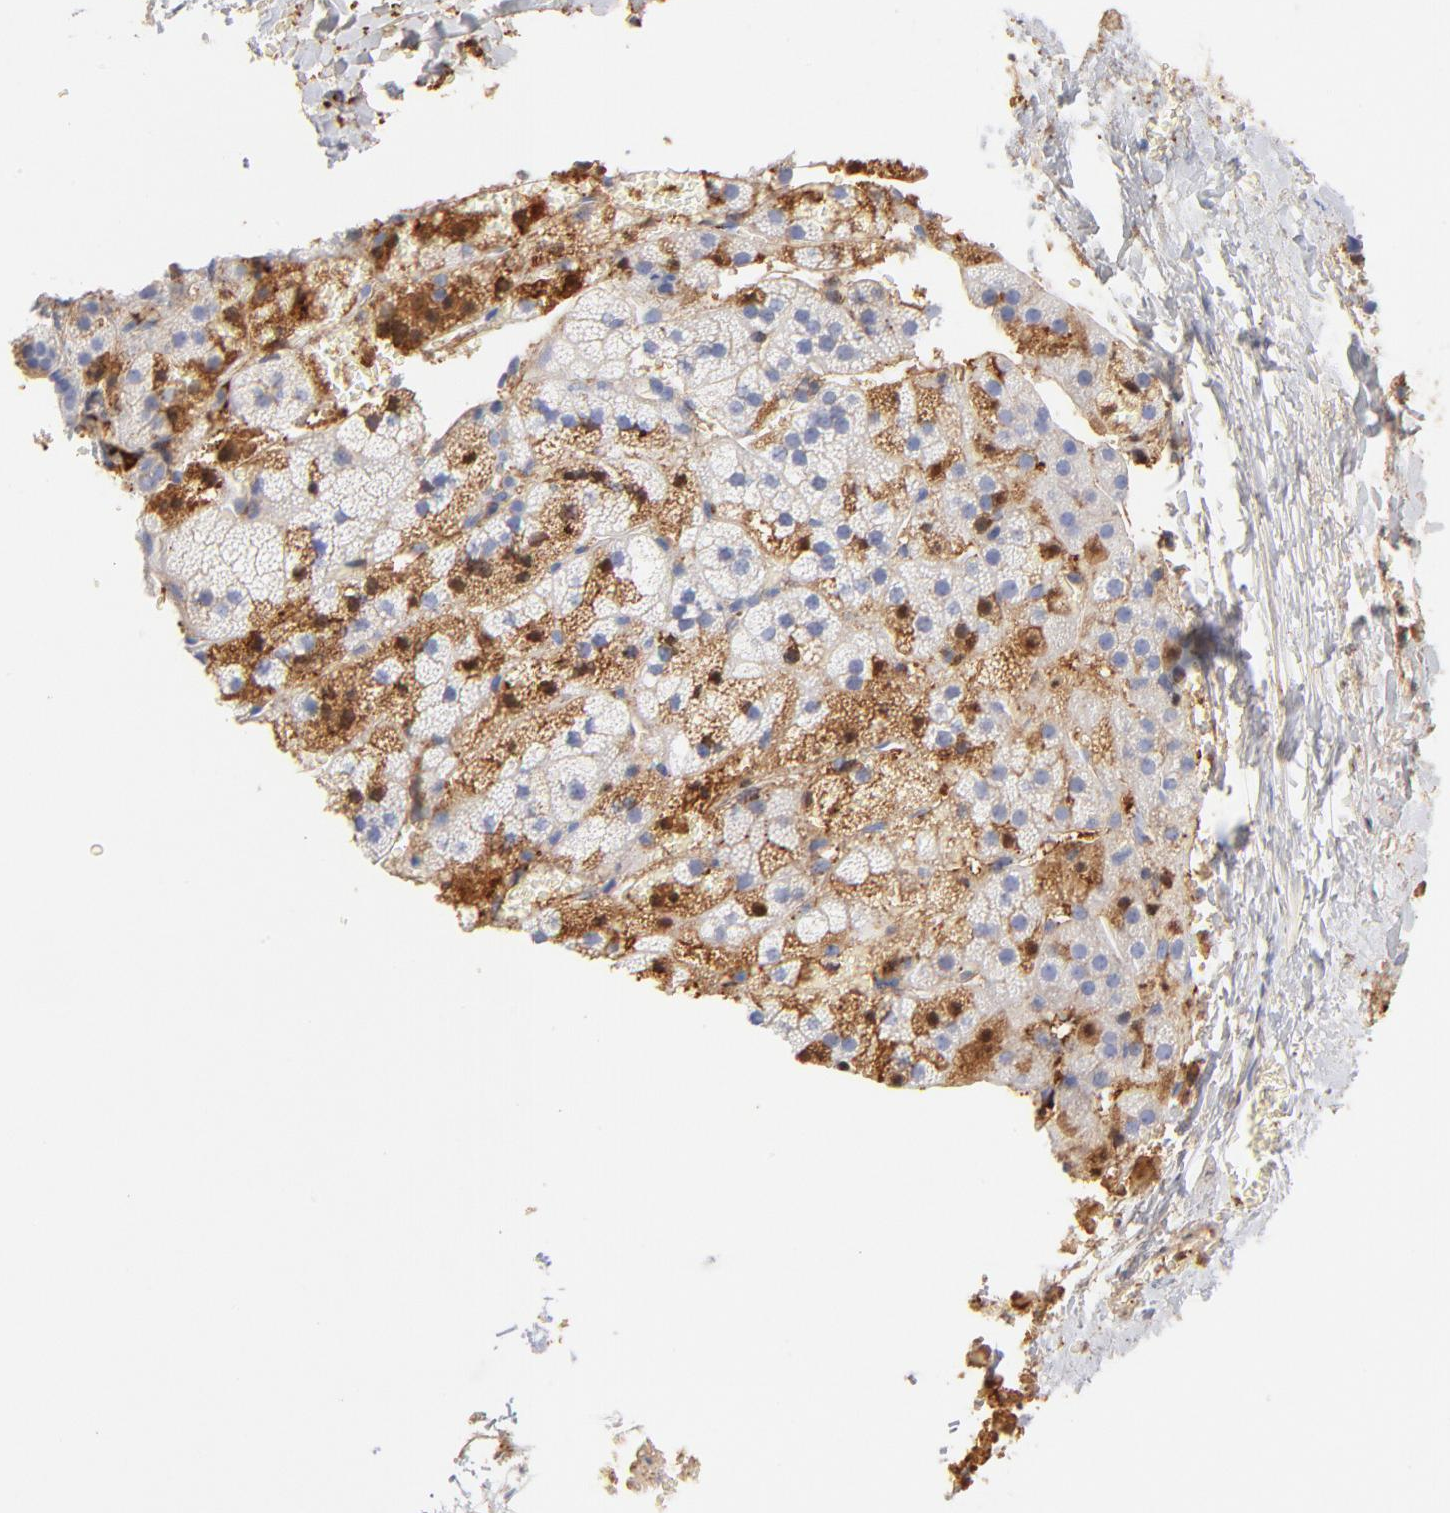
{"staining": {"intensity": "moderate", "quantity": "<25%", "location": "cytoplasmic/membranous,nuclear"}, "tissue": "adrenal gland", "cell_type": "Glandular cells", "image_type": "normal", "snomed": [{"axis": "morphology", "description": "Normal tissue, NOS"}, {"axis": "topography", "description": "Adrenal gland"}], "caption": "This is a micrograph of immunohistochemistry staining of normal adrenal gland, which shows moderate staining in the cytoplasmic/membranous,nuclear of glandular cells.", "gene": "C3", "patient": {"sex": "female", "age": 44}}